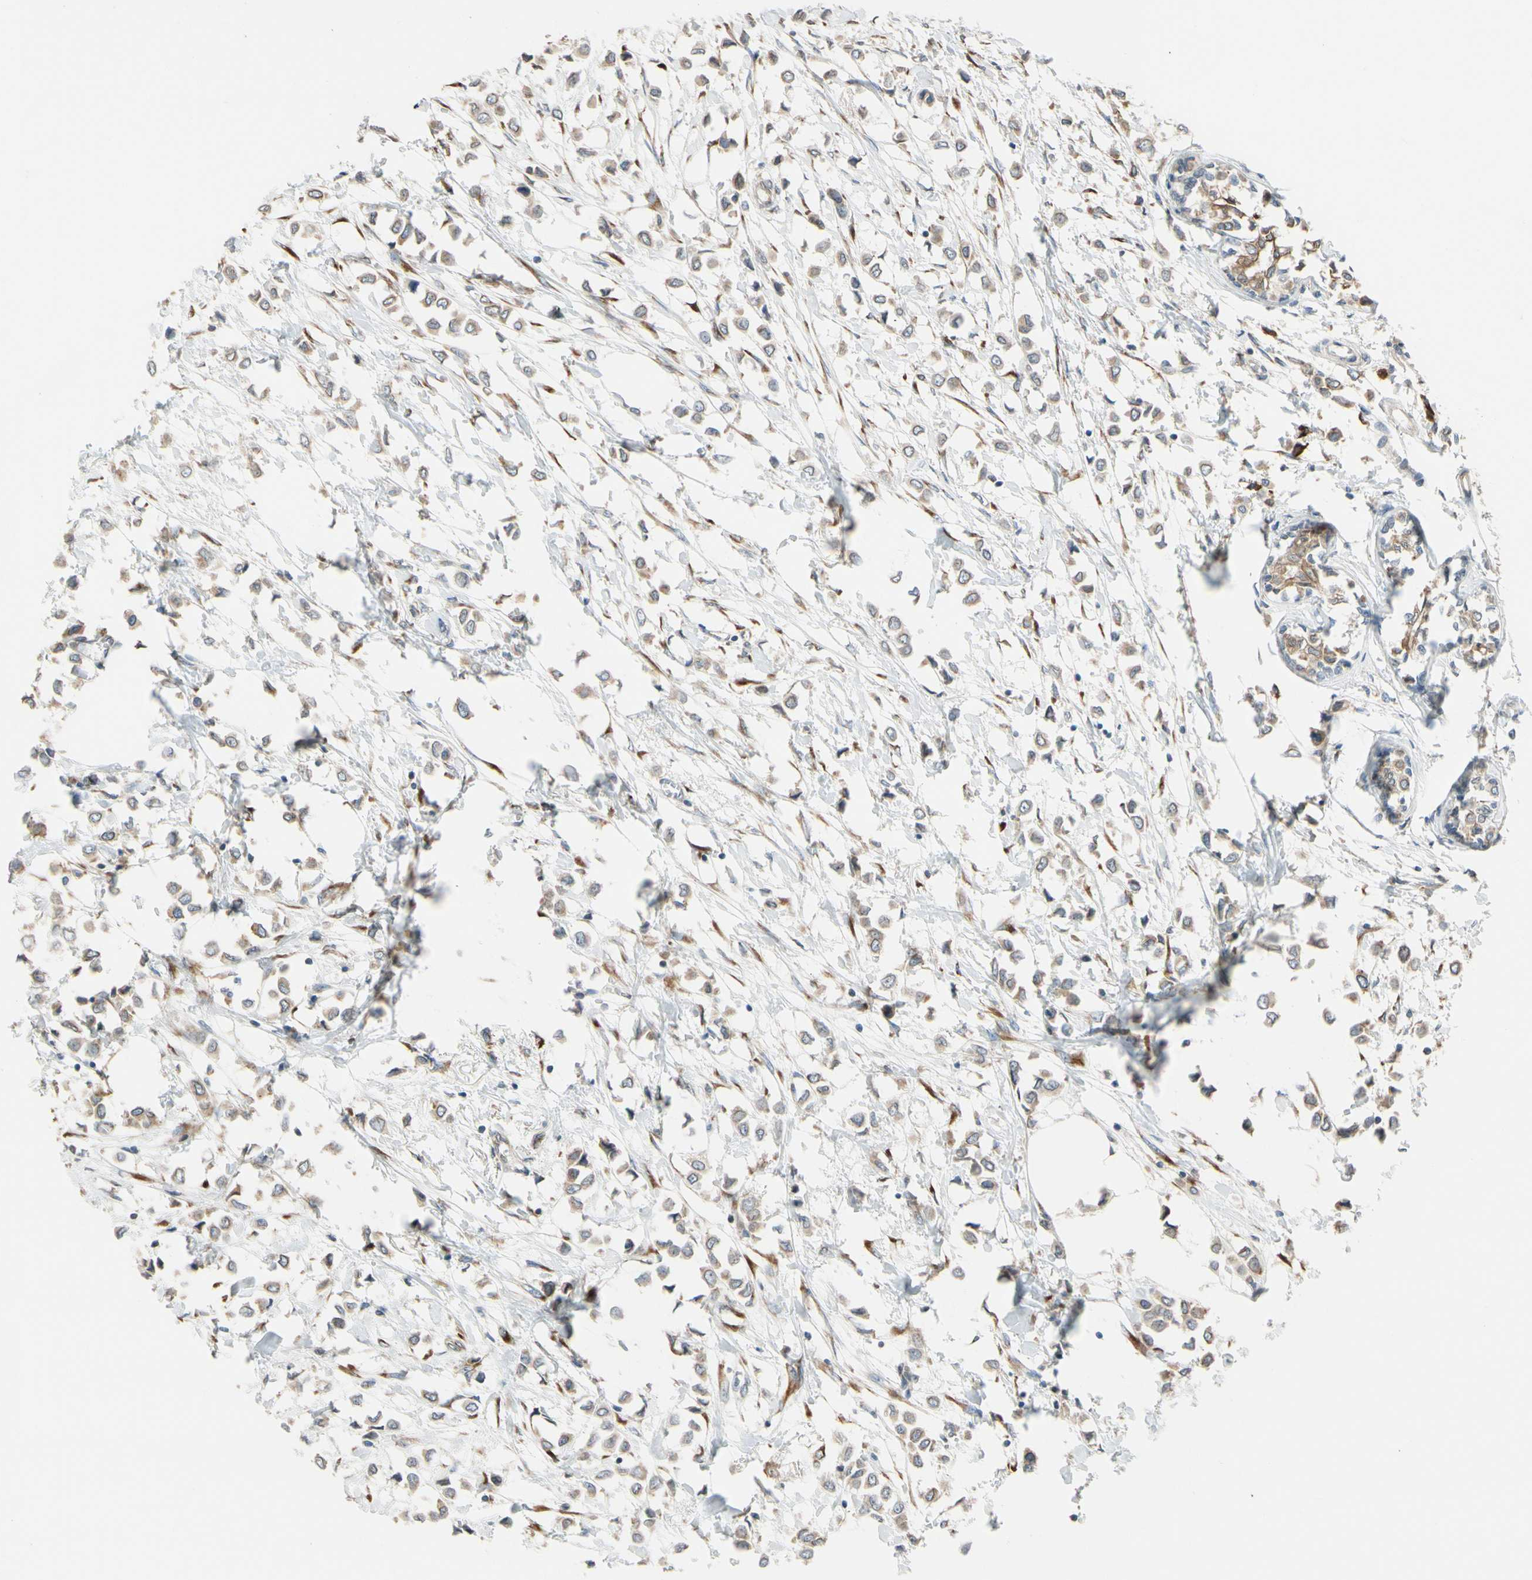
{"staining": {"intensity": "weak", "quantity": ">75%", "location": "cytoplasmic/membranous"}, "tissue": "breast cancer", "cell_type": "Tumor cells", "image_type": "cancer", "snomed": [{"axis": "morphology", "description": "Lobular carcinoma"}, {"axis": "topography", "description": "Breast"}], "caption": "A brown stain highlights weak cytoplasmic/membranous positivity of a protein in breast cancer (lobular carcinoma) tumor cells.", "gene": "RPN2", "patient": {"sex": "female", "age": 51}}